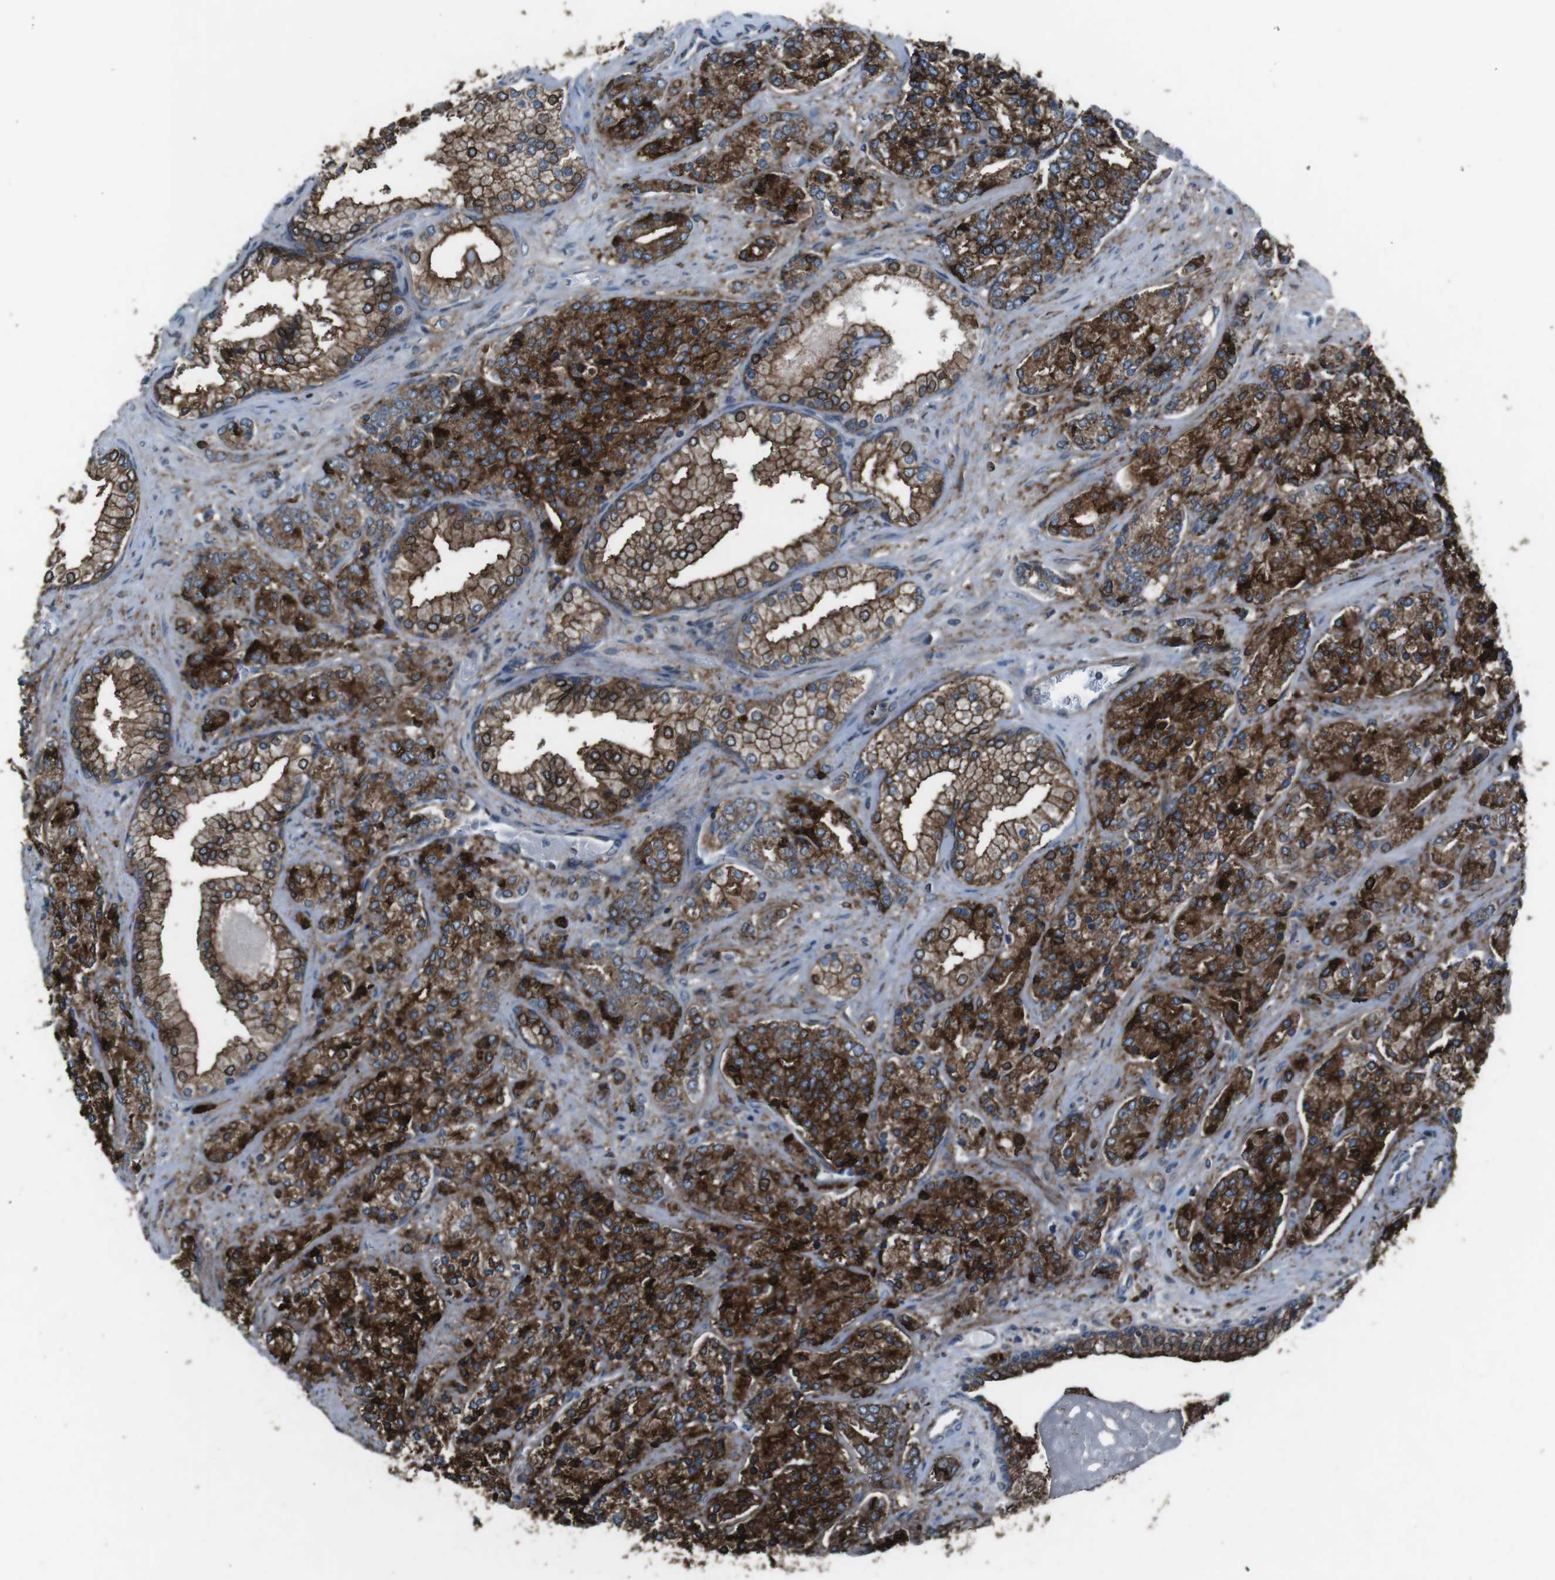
{"staining": {"intensity": "strong", "quantity": ">75%", "location": "cytoplasmic/membranous"}, "tissue": "prostate cancer", "cell_type": "Tumor cells", "image_type": "cancer", "snomed": [{"axis": "morphology", "description": "Adenocarcinoma, High grade"}, {"axis": "topography", "description": "Prostate"}], "caption": "Protein expression analysis of prostate cancer (adenocarcinoma (high-grade)) displays strong cytoplasmic/membranous expression in approximately >75% of tumor cells. Ihc stains the protein in brown and the nuclei are stained blue.", "gene": "GDF10", "patient": {"sex": "male", "age": 71}}